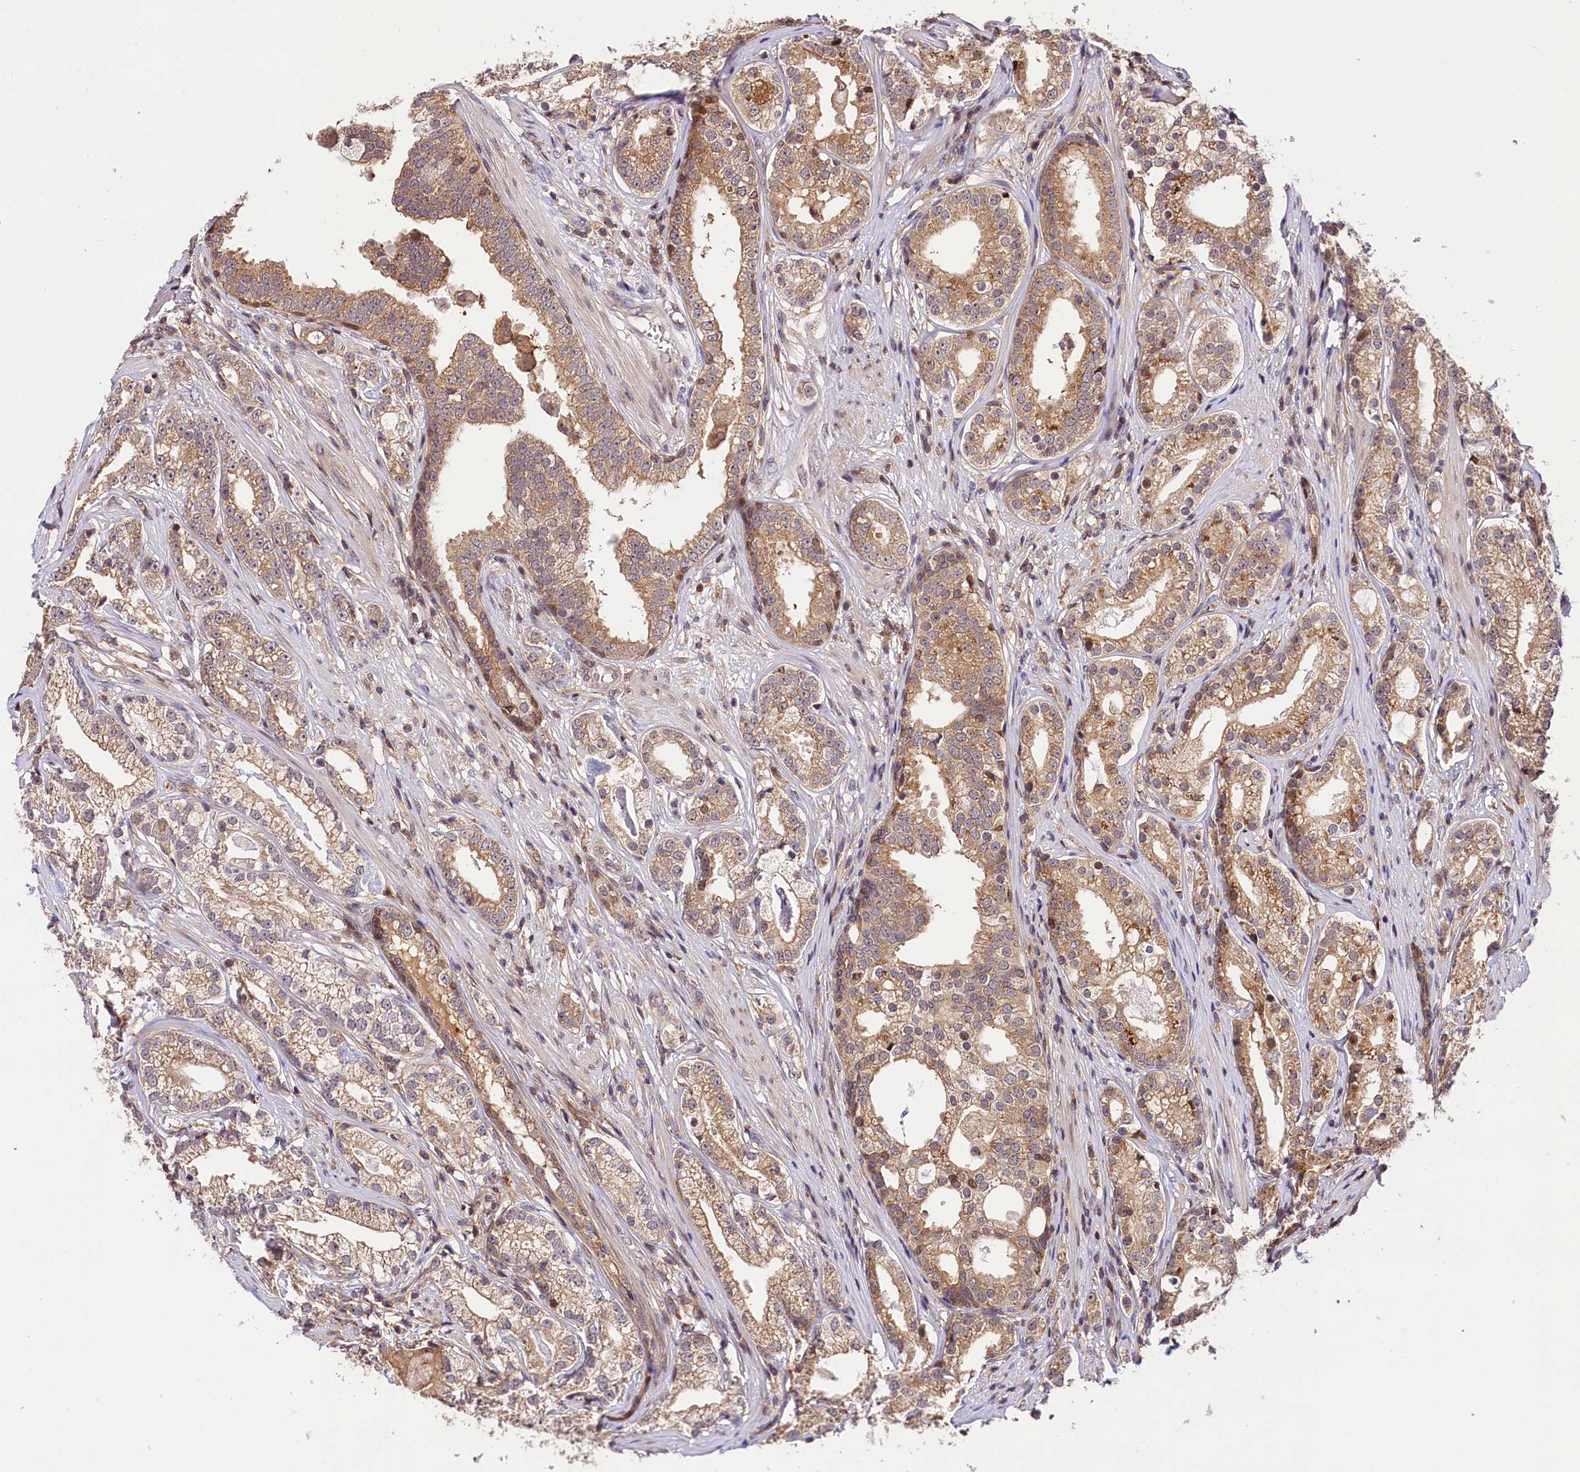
{"staining": {"intensity": "weak", "quantity": ">75%", "location": "cytoplasmic/membranous"}, "tissue": "prostate cancer", "cell_type": "Tumor cells", "image_type": "cancer", "snomed": [{"axis": "morphology", "description": "Adenocarcinoma, High grade"}, {"axis": "topography", "description": "Prostate"}], "caption": "About >75% of tumor cells in human prostate high-grade adenocarcinoma demonstrate weak cytoplasmic/membranous protein expression as visualized by brown immunohistochemical staining.", "gene": "CHORDC1", "patient": {"sex": "male", "age": 69}}